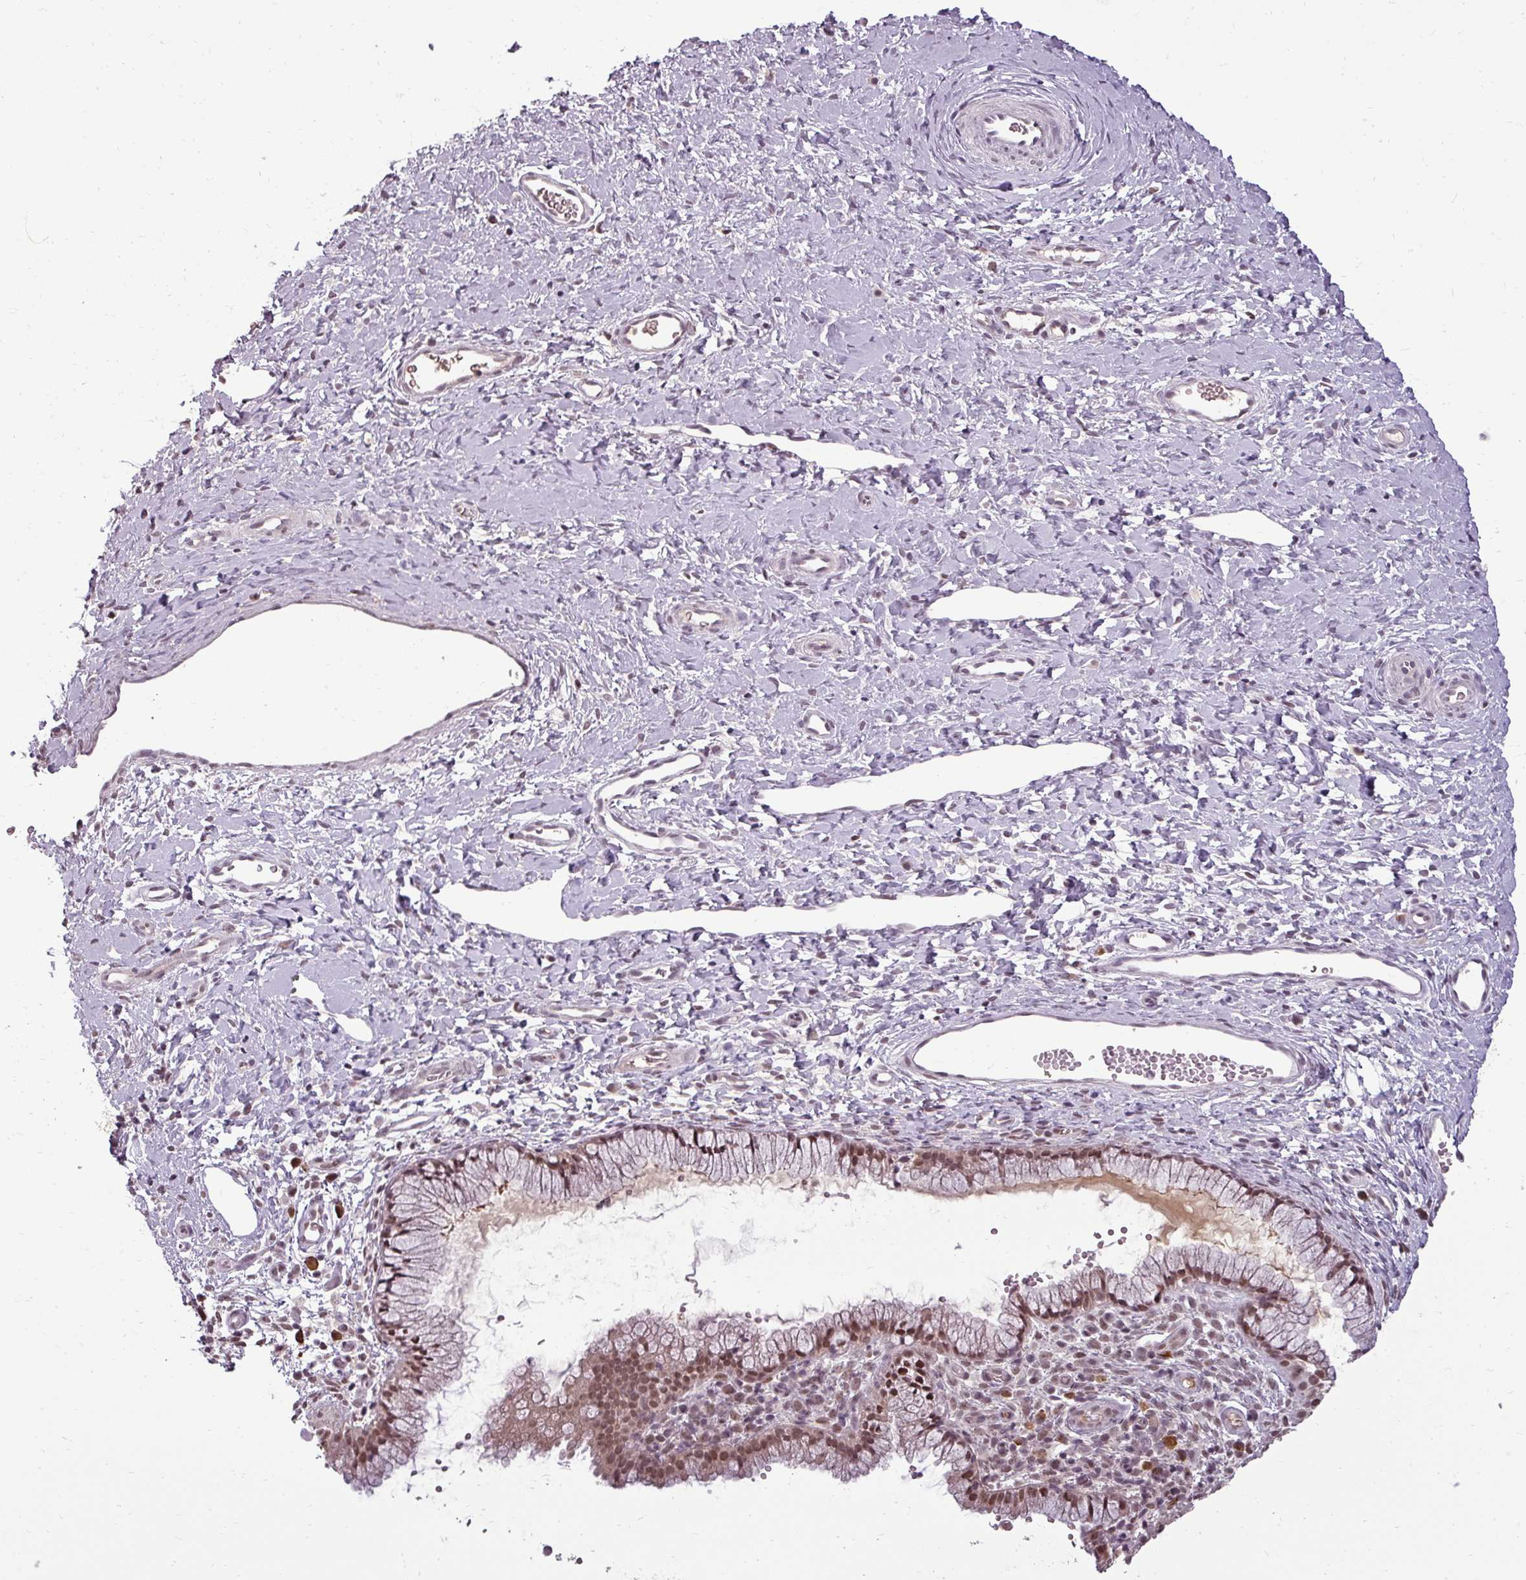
{"staining": {"intensity": "moderate", "quantity": ">75%", "location": "cytoplasmic/membranous,nuclear"}, "tissue": "cervix", "cell_type": "Glandular cells", "image_type": "normal", "snomed": [{"axis": "morphology", "description": "Normal tissue, NOS"}, {"axis": "topography", "description": "Cervix"}], "caption": "Brown immunohistochemical staining in benign human cervix displays moderate cytoplasmic/membranous,nuclear positivity in about >75% of glandular cells.", "gene": "BCAS3", "patient": {"sex": "female", "age": 36}}